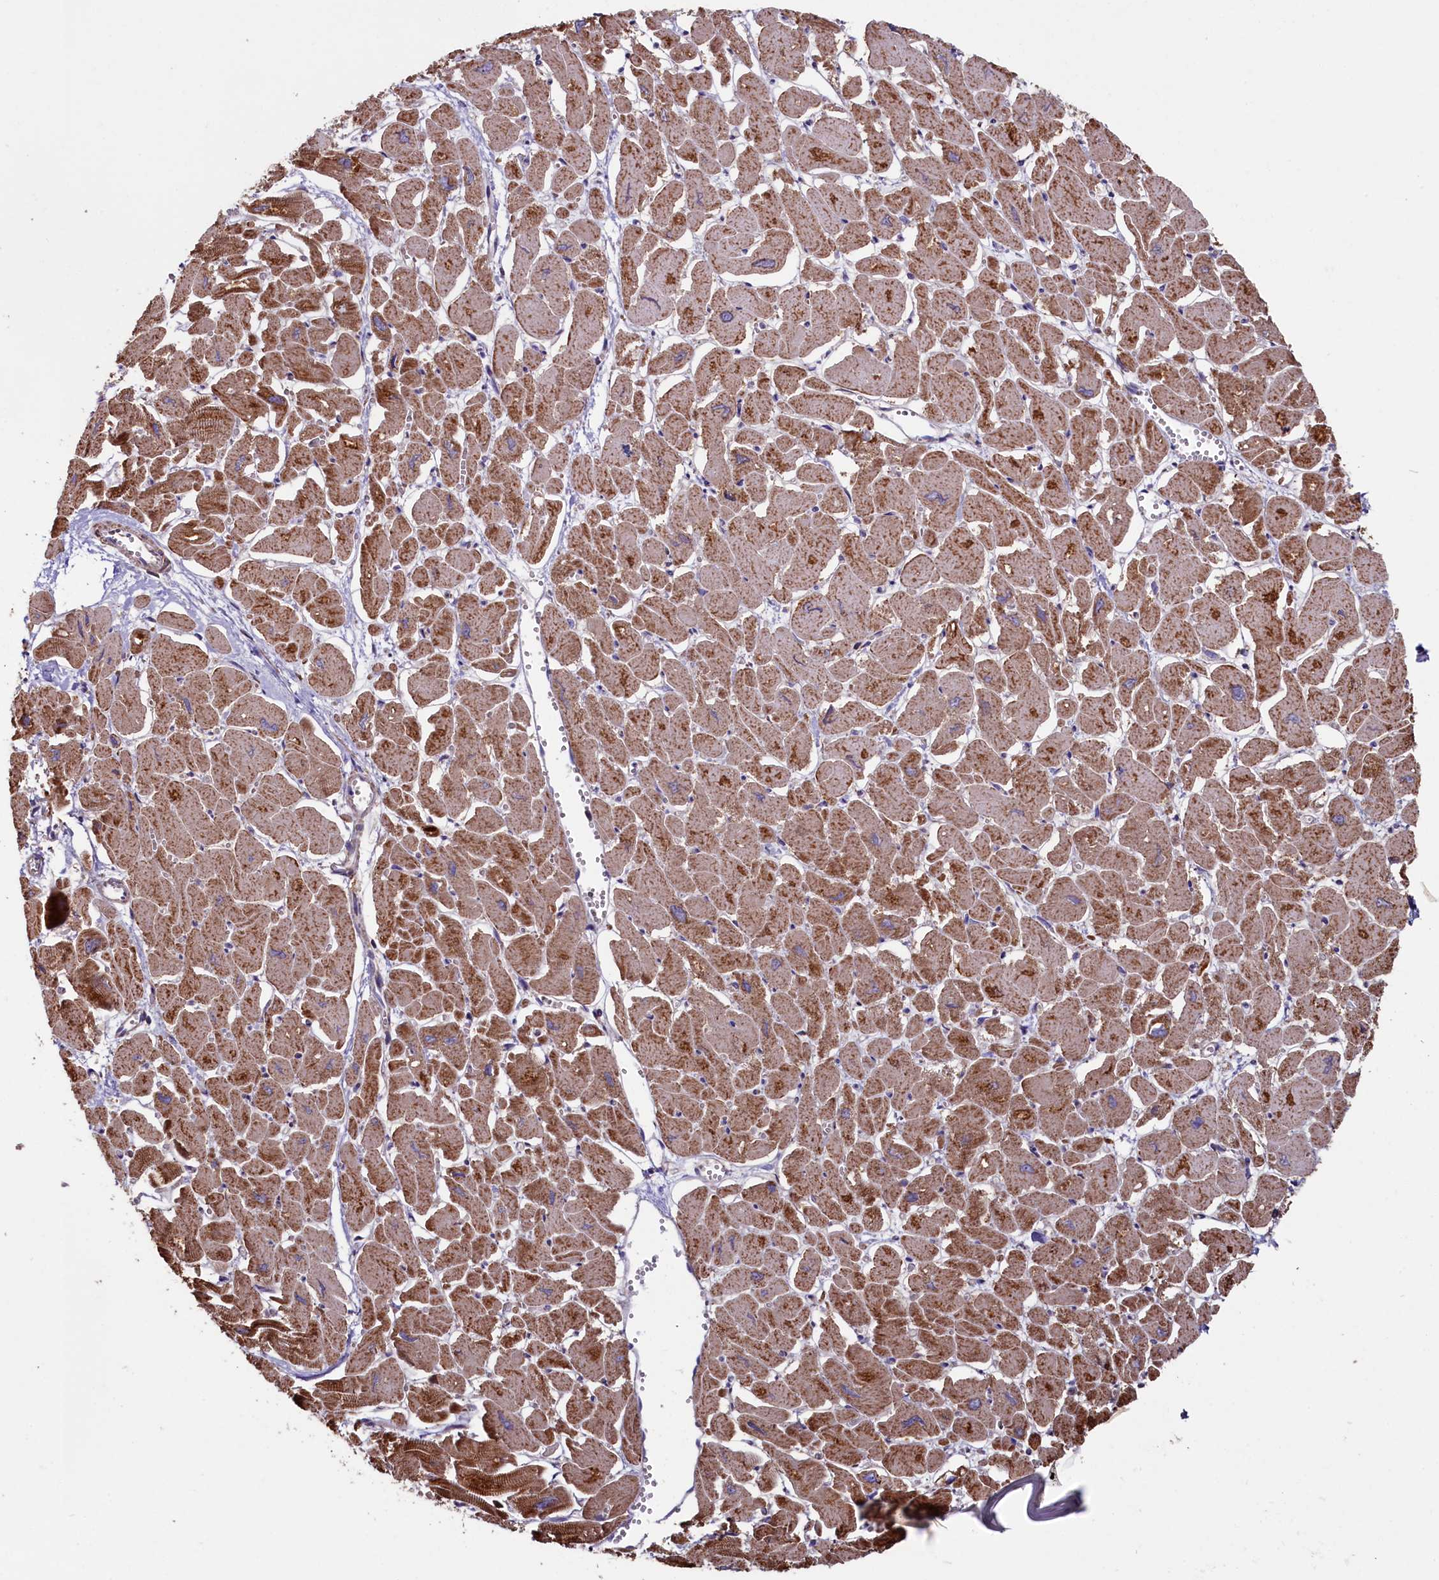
{"staining": {"intensity": "moderate", "quantity": ">75%", "location": "cytoplasmic/membranous"}, "tissue": "heart muscle", "cell_type": "Cardiomyocytes", "image_type": "normal", "snomed": [{"axis": "morphology", "description": "Normal tissue, NOS"}, {"axis": "topography", "description": "Heart"}], "caption": "Protein staining of unremarkable heart muscle exhibits moderate cytoplasmic/membranous staining in about >75% of cardiomyocytes.", "gene": "ZSWIM1", "patient": {"sex": "male", "age": 54}}